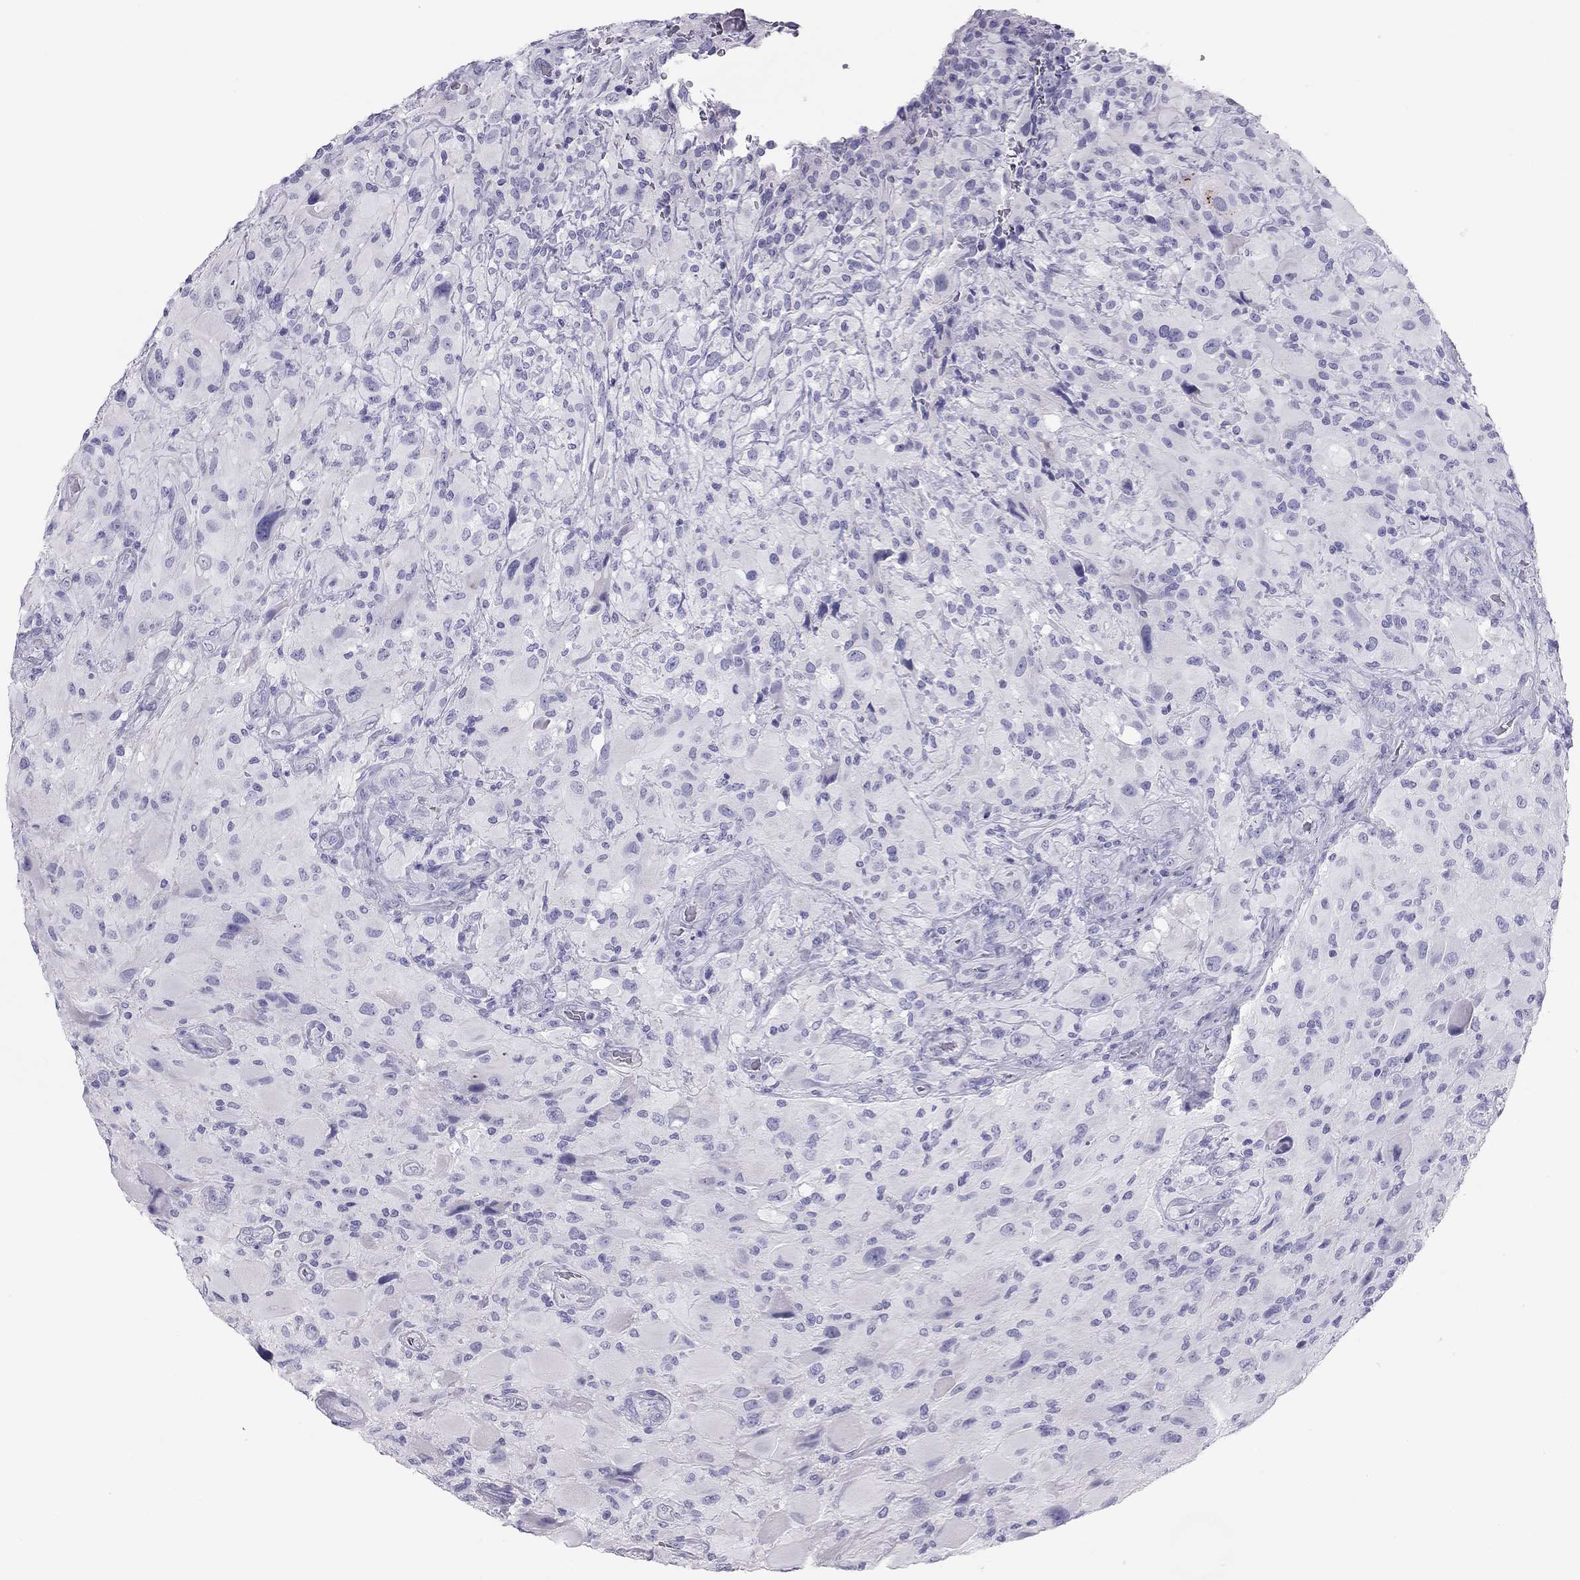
{"staining": {"intensity": "negative", "quantity": "none", "location": "none"}, "tissue": "glioma", "cell_type": "Tumor cells", "image_type": "cancer", "snomed": [{"axis": "morphology", "description": "Glioma, malignant, High grade"}, {"axis": "topography", "description": "Cerebral cortex"}], "caption": "Tumor cells are negative for protein expression in human malignant glioma (high-grade).", "gene": "TRPM3", "patient": {"sex": "male", "age": 35}}